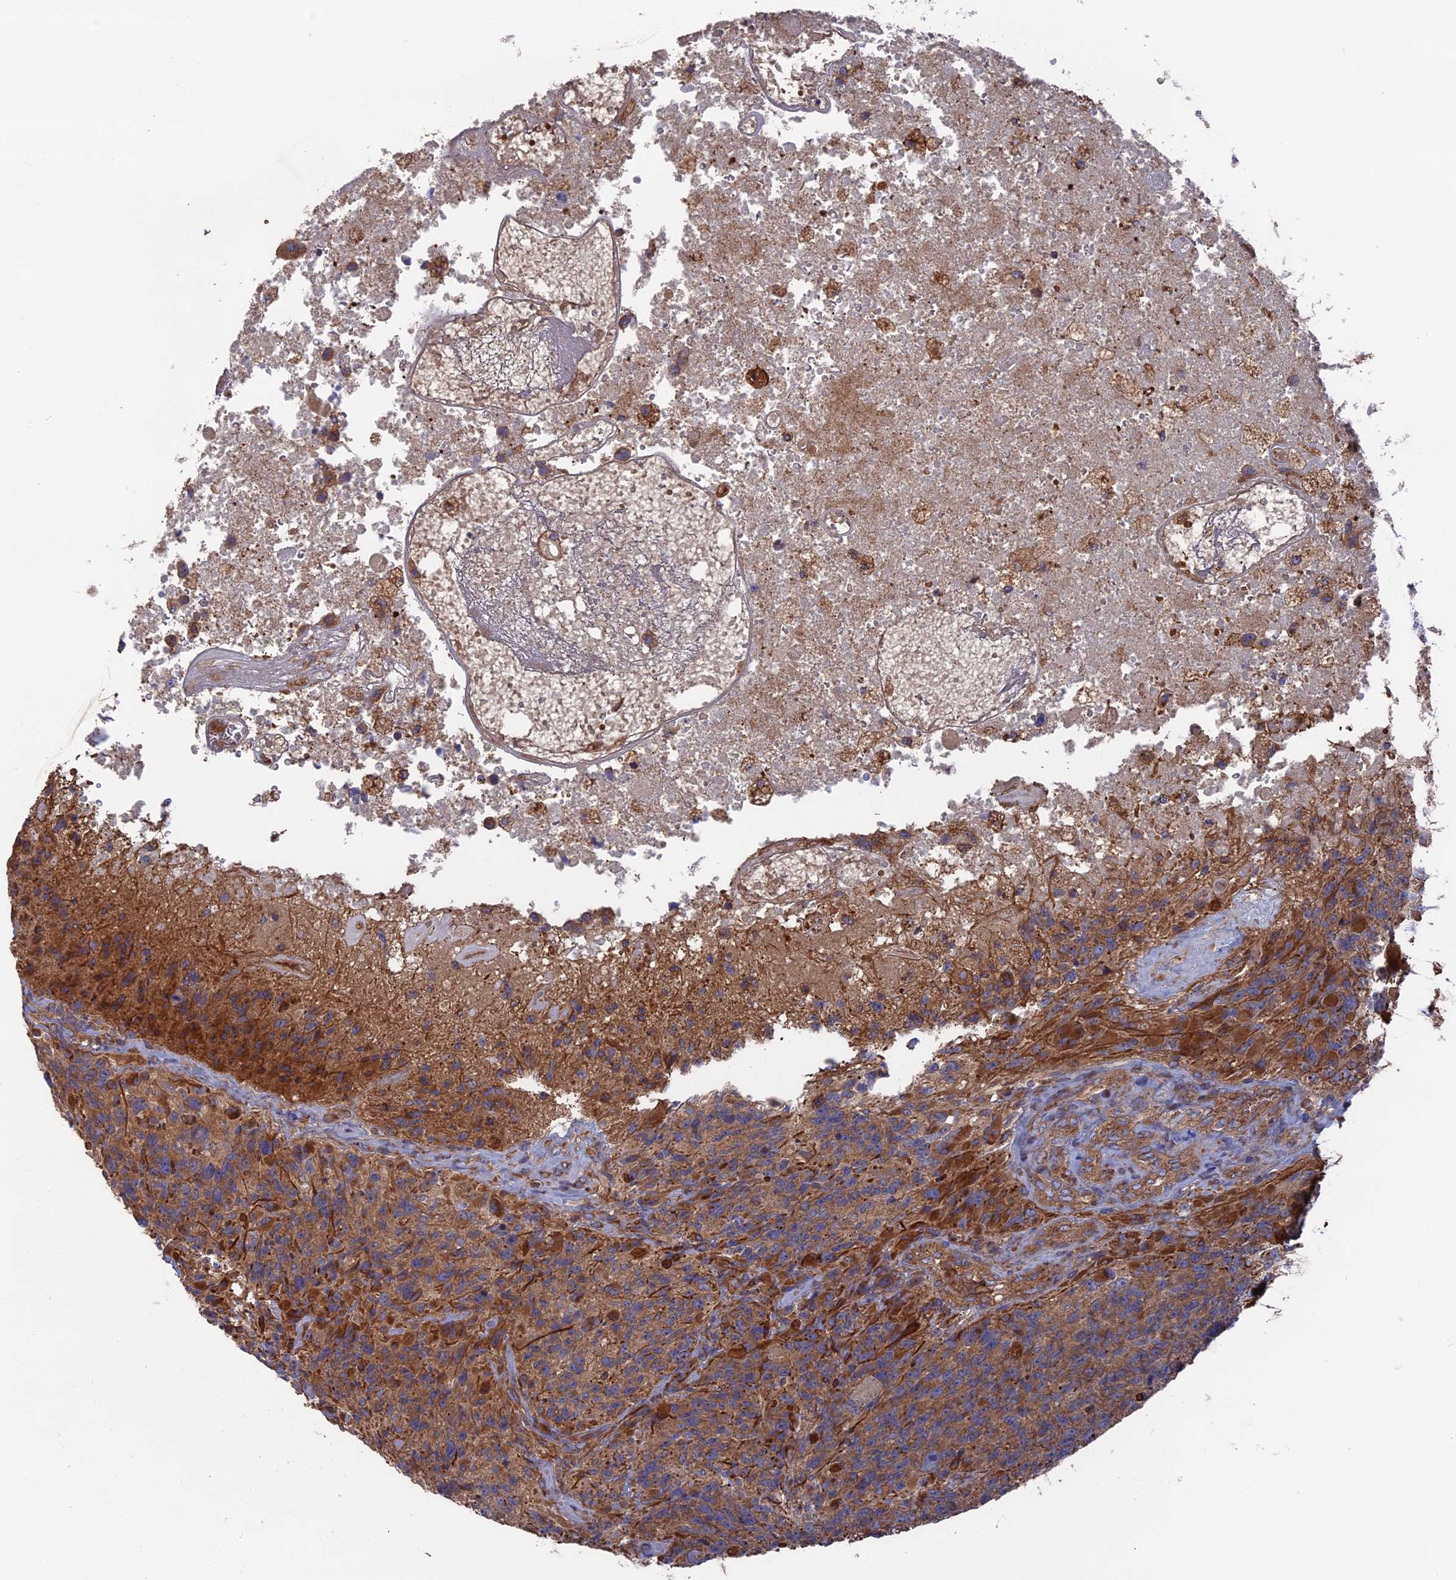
{"staining": {"intensity": "moderate", "quantity": ">75%", "location": "cytoplasmic/membranous"}, "tissue": "glioma", "cell_type": "Tumor cells", "image_type": "cancer", "snomed": [{"axis": "morphology", "description": "Glioma, malignant, High grade"}, {"axis": "topography", "description": "Brain"}], "caption": "Malignant glioma (high-grade) stained with DAB immunohistochemistry (IHC) shows medium levels of moderate cytoplasmic/membranous positivity in about >75% of tumor cells.", "gene": "TELO2", "patient": {"sex": "male", "age": 76}}